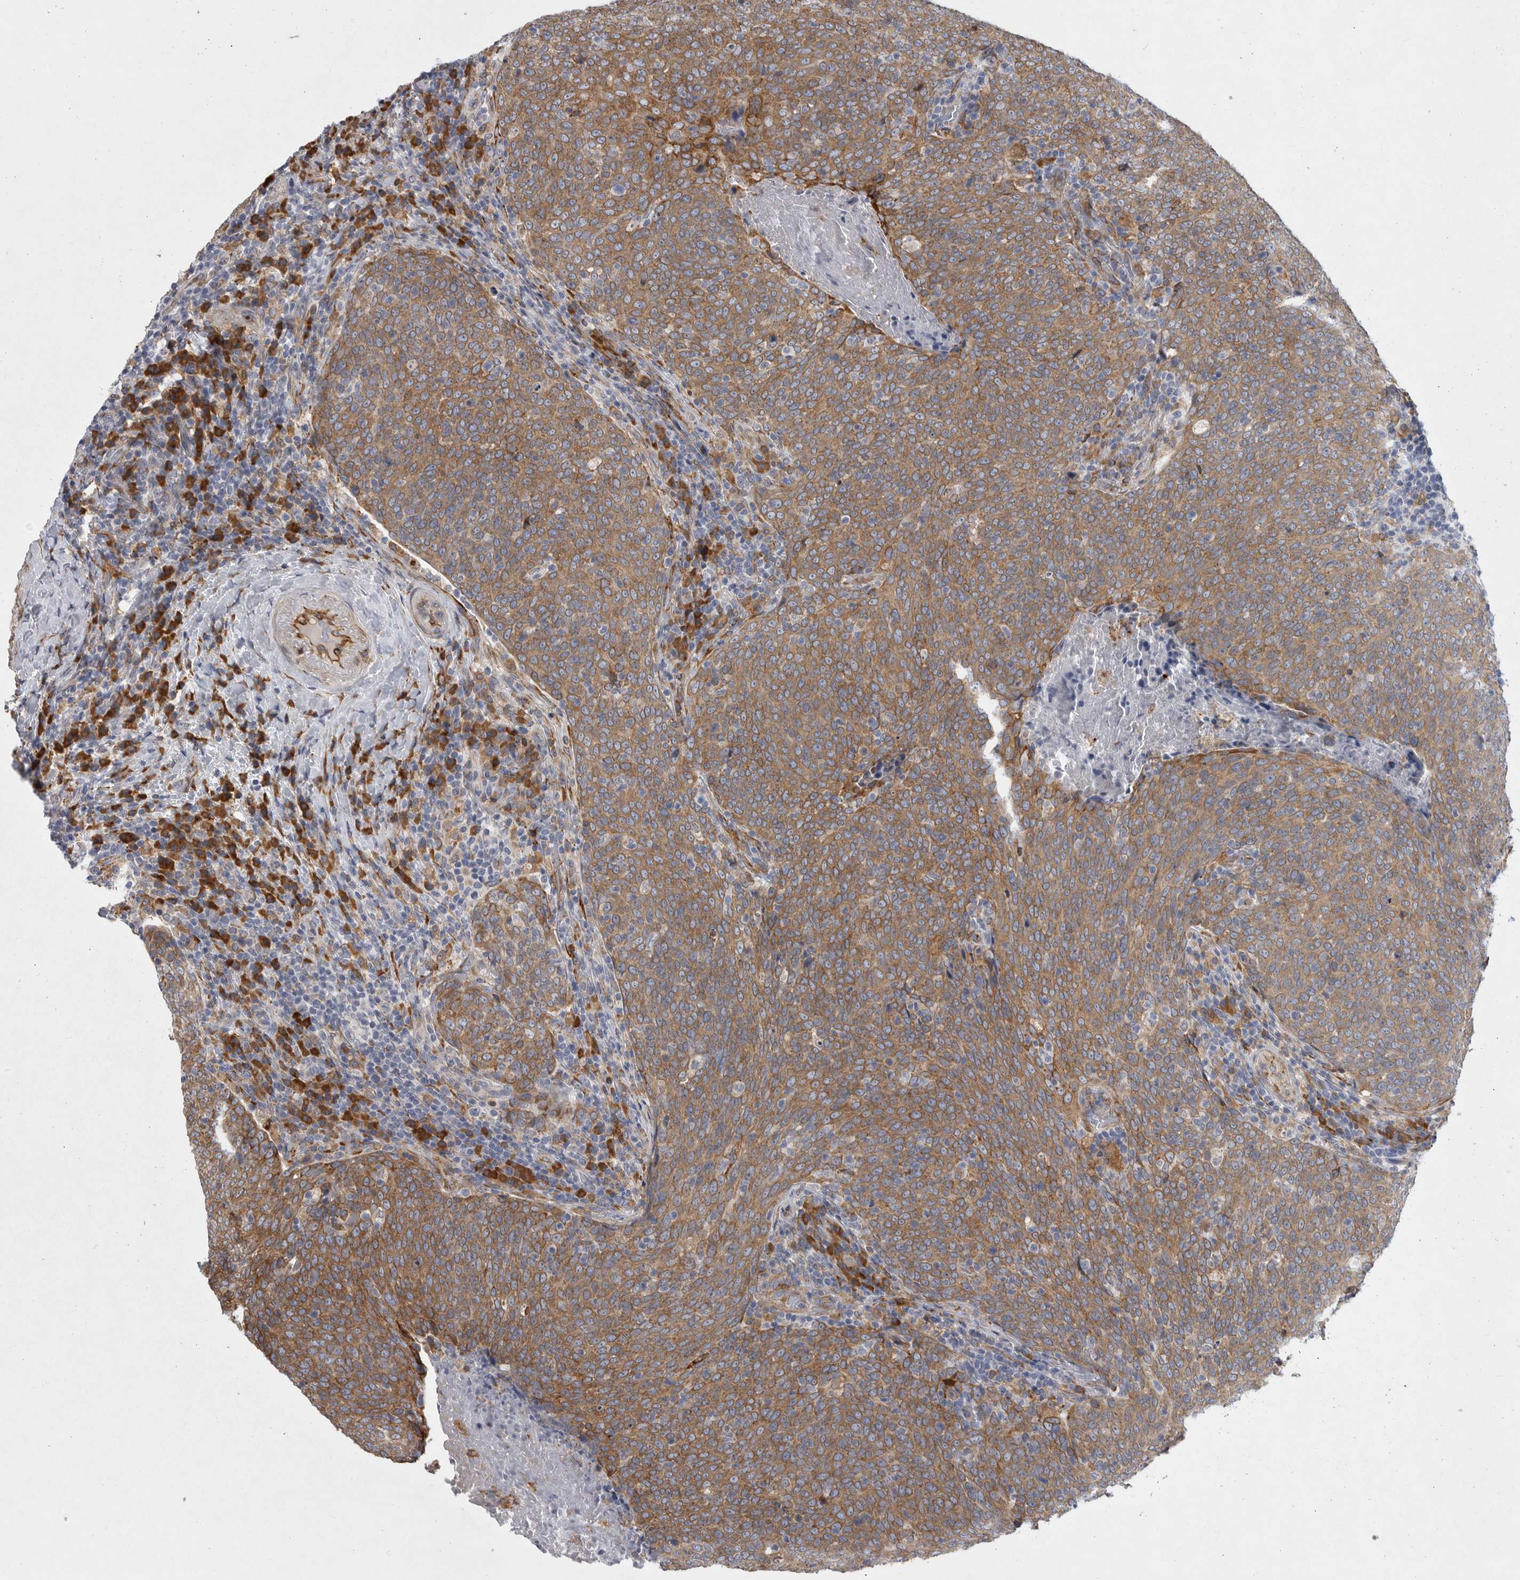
{"staining": {"intensity": "moderate", "quantity": ">75%", "location": "cytoplasmic/membranous"}, "tissue": "head and neck cancer", "cell_type": "Tumor cells", "image_type": "cancer", "snomed": [{"axis": "morphology", "description": "Squamous cell carcinoma, NOS"}, {"axis": "morphology", "description": "Squamous cell carcinoma, metastatic, NOS"}, {"axis": "topography", "description": "Lymph node"}, {"axis": "topography", "description": "Head-Neck"}], "caption": "Protein analysis of head and neck cancer (metastatic squamous cell carcinoma) tissue displays moderate cytoplasmic/membranous positivity in about >75% of tumor cells.", "gene": "MINPP1", "patient": {"sex": "male", "age": 62}}